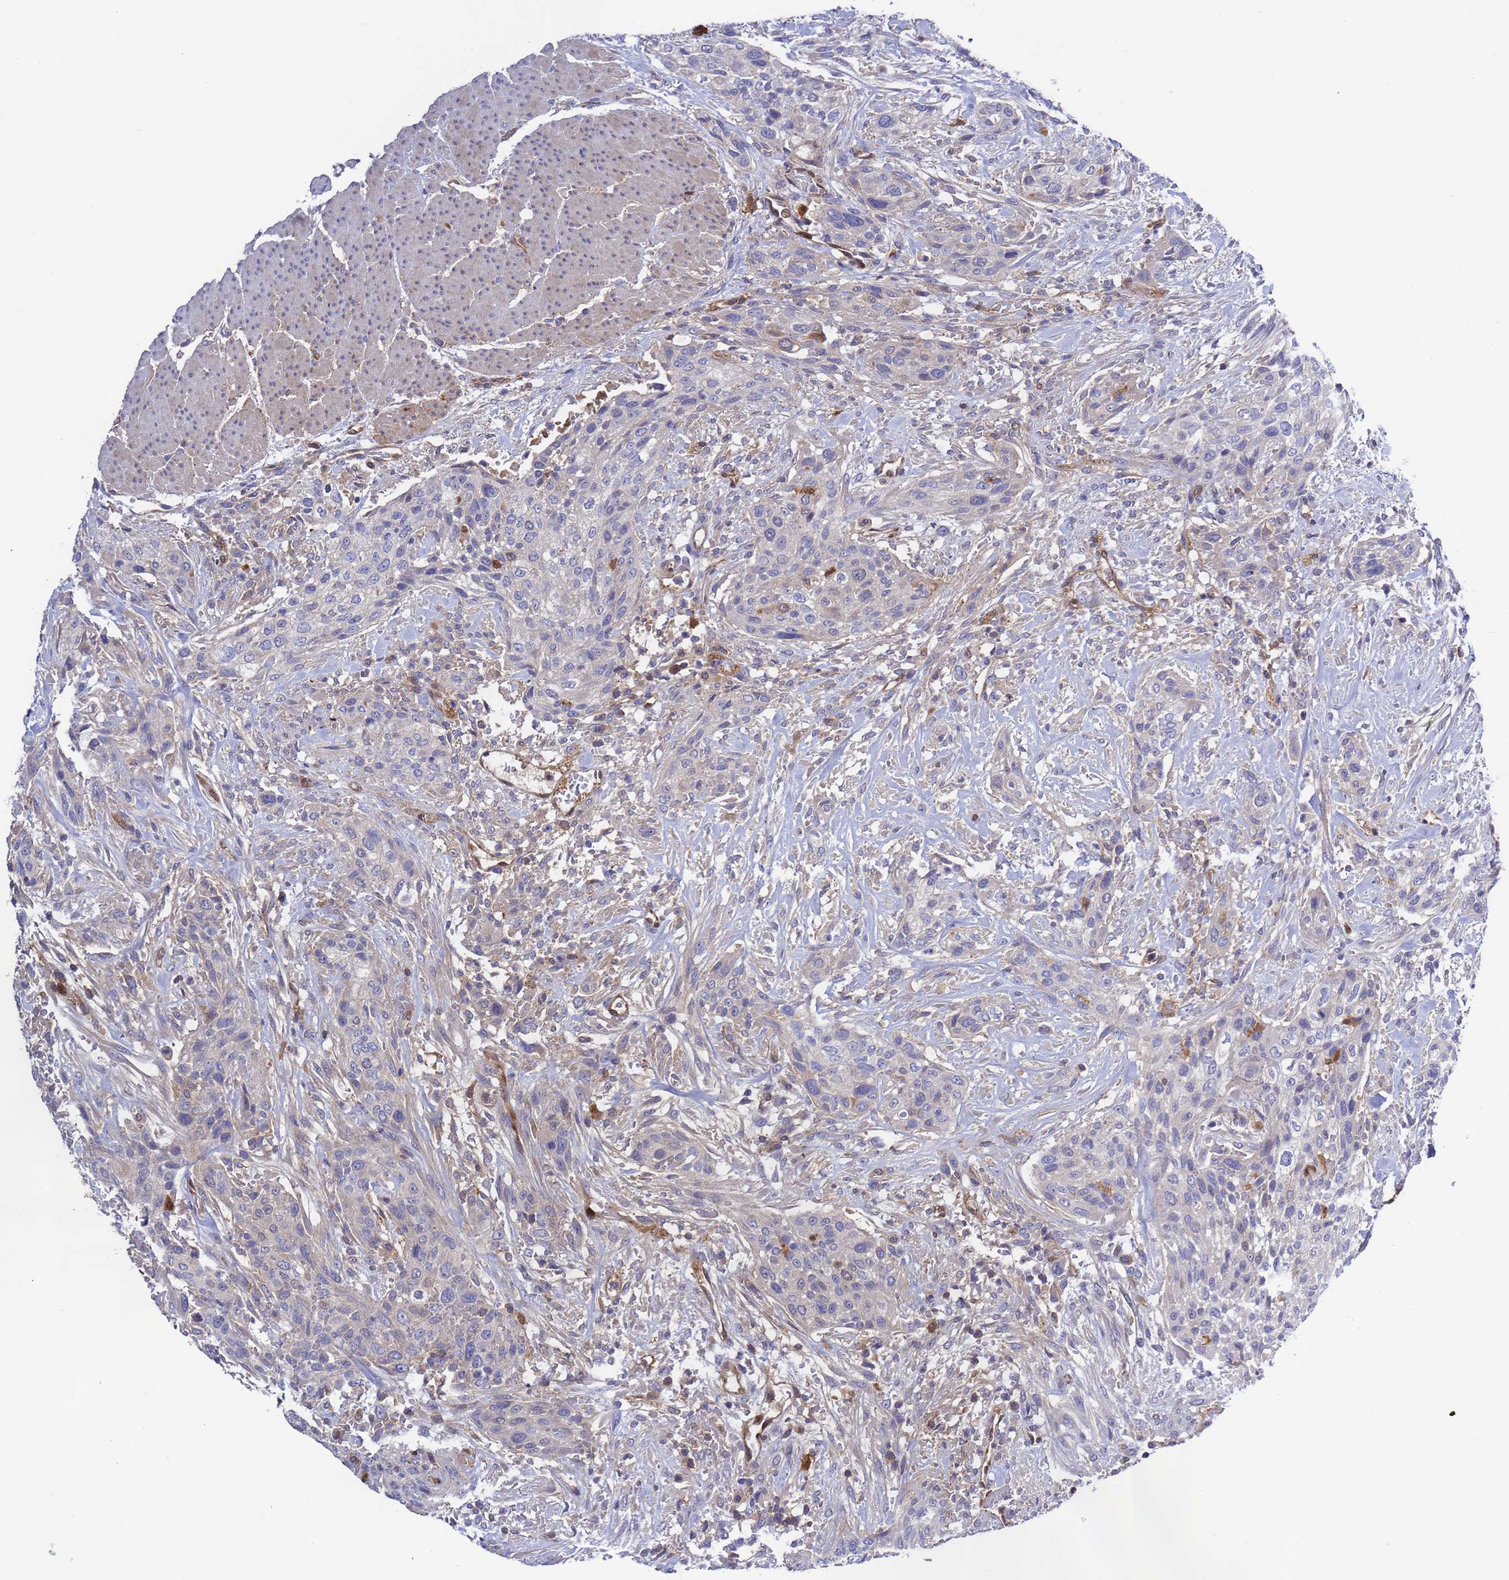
{"staining": {"intensity": "negative", "quantity": "none", "location": "none"}, "tissue": "urothelial cancer", "cell_type": "Tumor cells", "image_type": "cancer", "snomed": [{"axis": "morphology", "description": "Urothelial carcinoma, High grade"}, {"axis": "topography", "description": "Urinary bladder"}], "caption": "Protein analysis of urothelial cancer demonstrates no significant positivity in tumor cells.", "gene": "FOXRED1", "patient": {"sex": "male", "age": 35}}